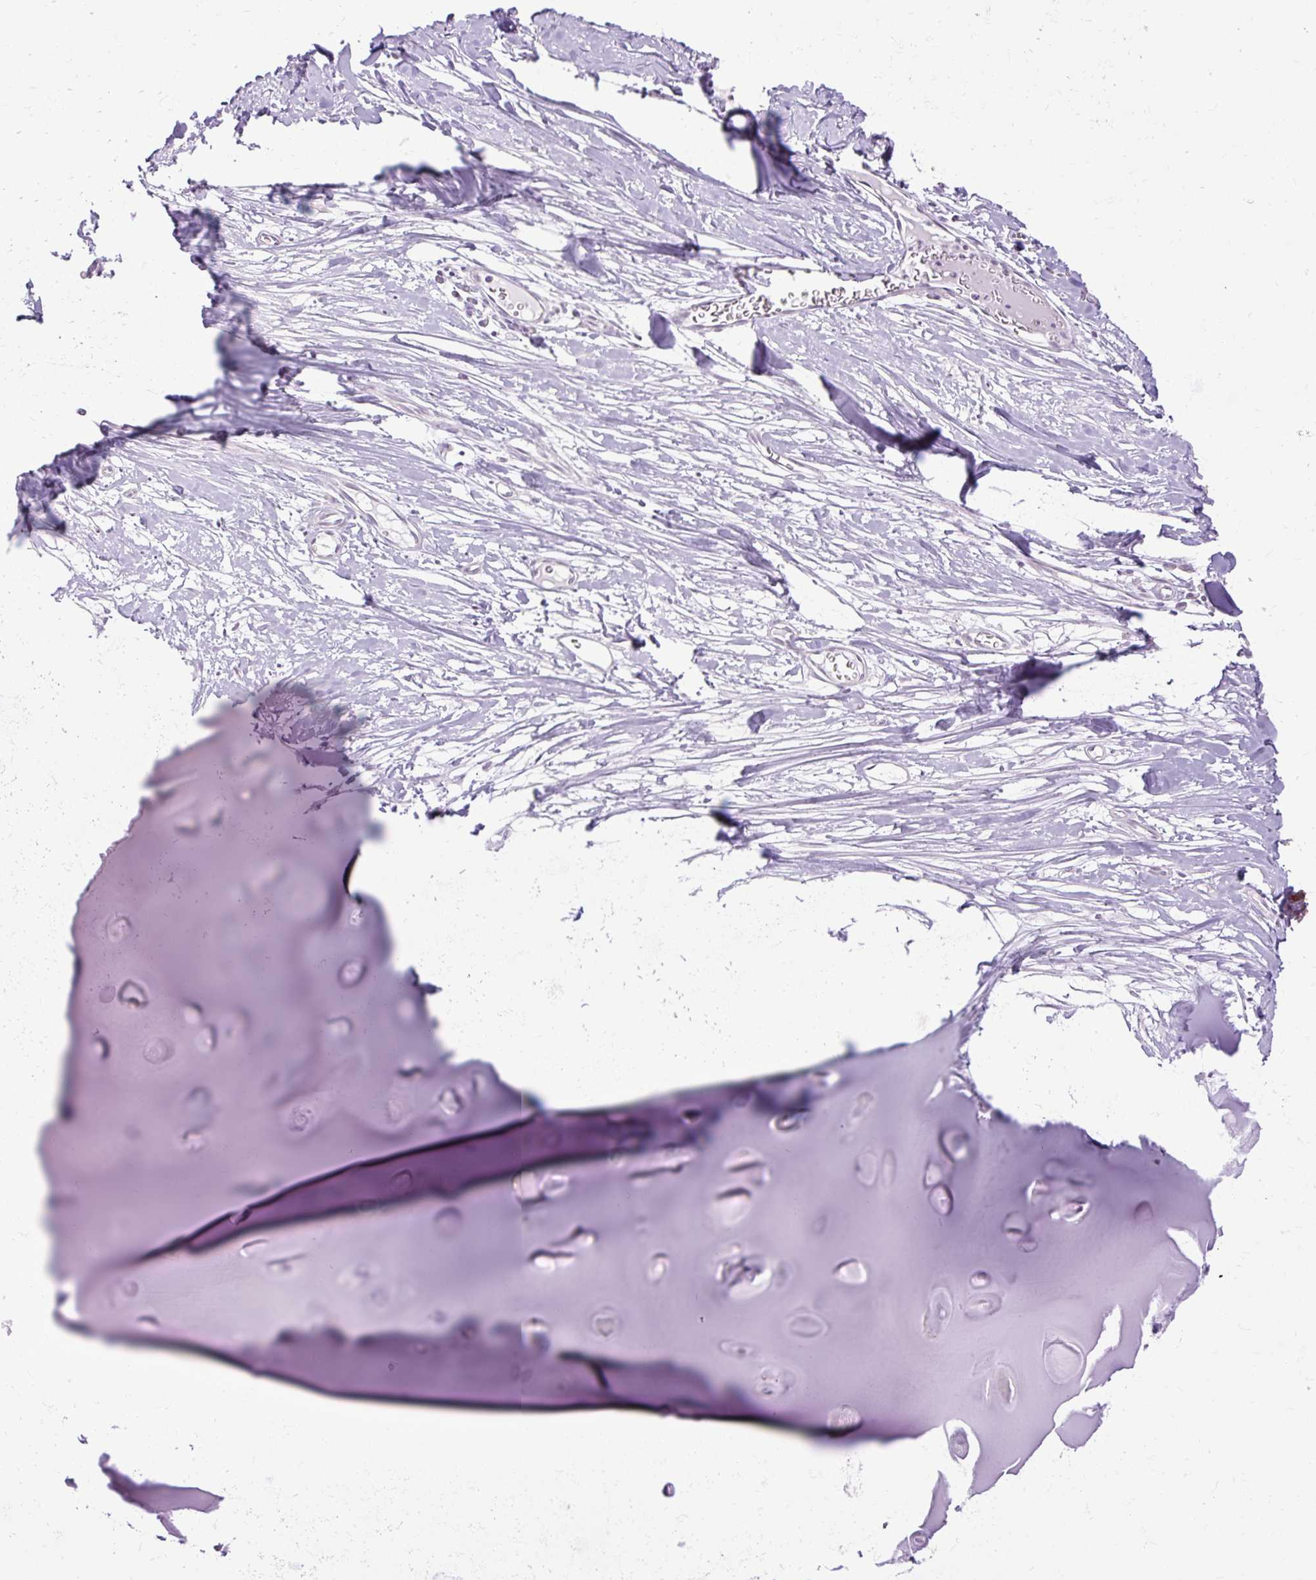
{"staining": {"intensity": "weak", "quantity": "25%-75%", "location": "cytoplasmic/membranous"}, "tissue": "adipose tissue", "cell_type": "Adipocytes", "image_type": "normal", "snomed": [{"axis": "morphology", "description": "Normal tissue, NOS"}, {"axis": "topography", "description": "Cartilage tissue"}], "caption": "IHC (DAB) staining of normal human adipose tissue shows weak cytoplasmic/membranous protein positivity in about 25%-75% of adipocytes.", "gene": "FLRT1", "patient": {"sex": "male", "age": 57}}